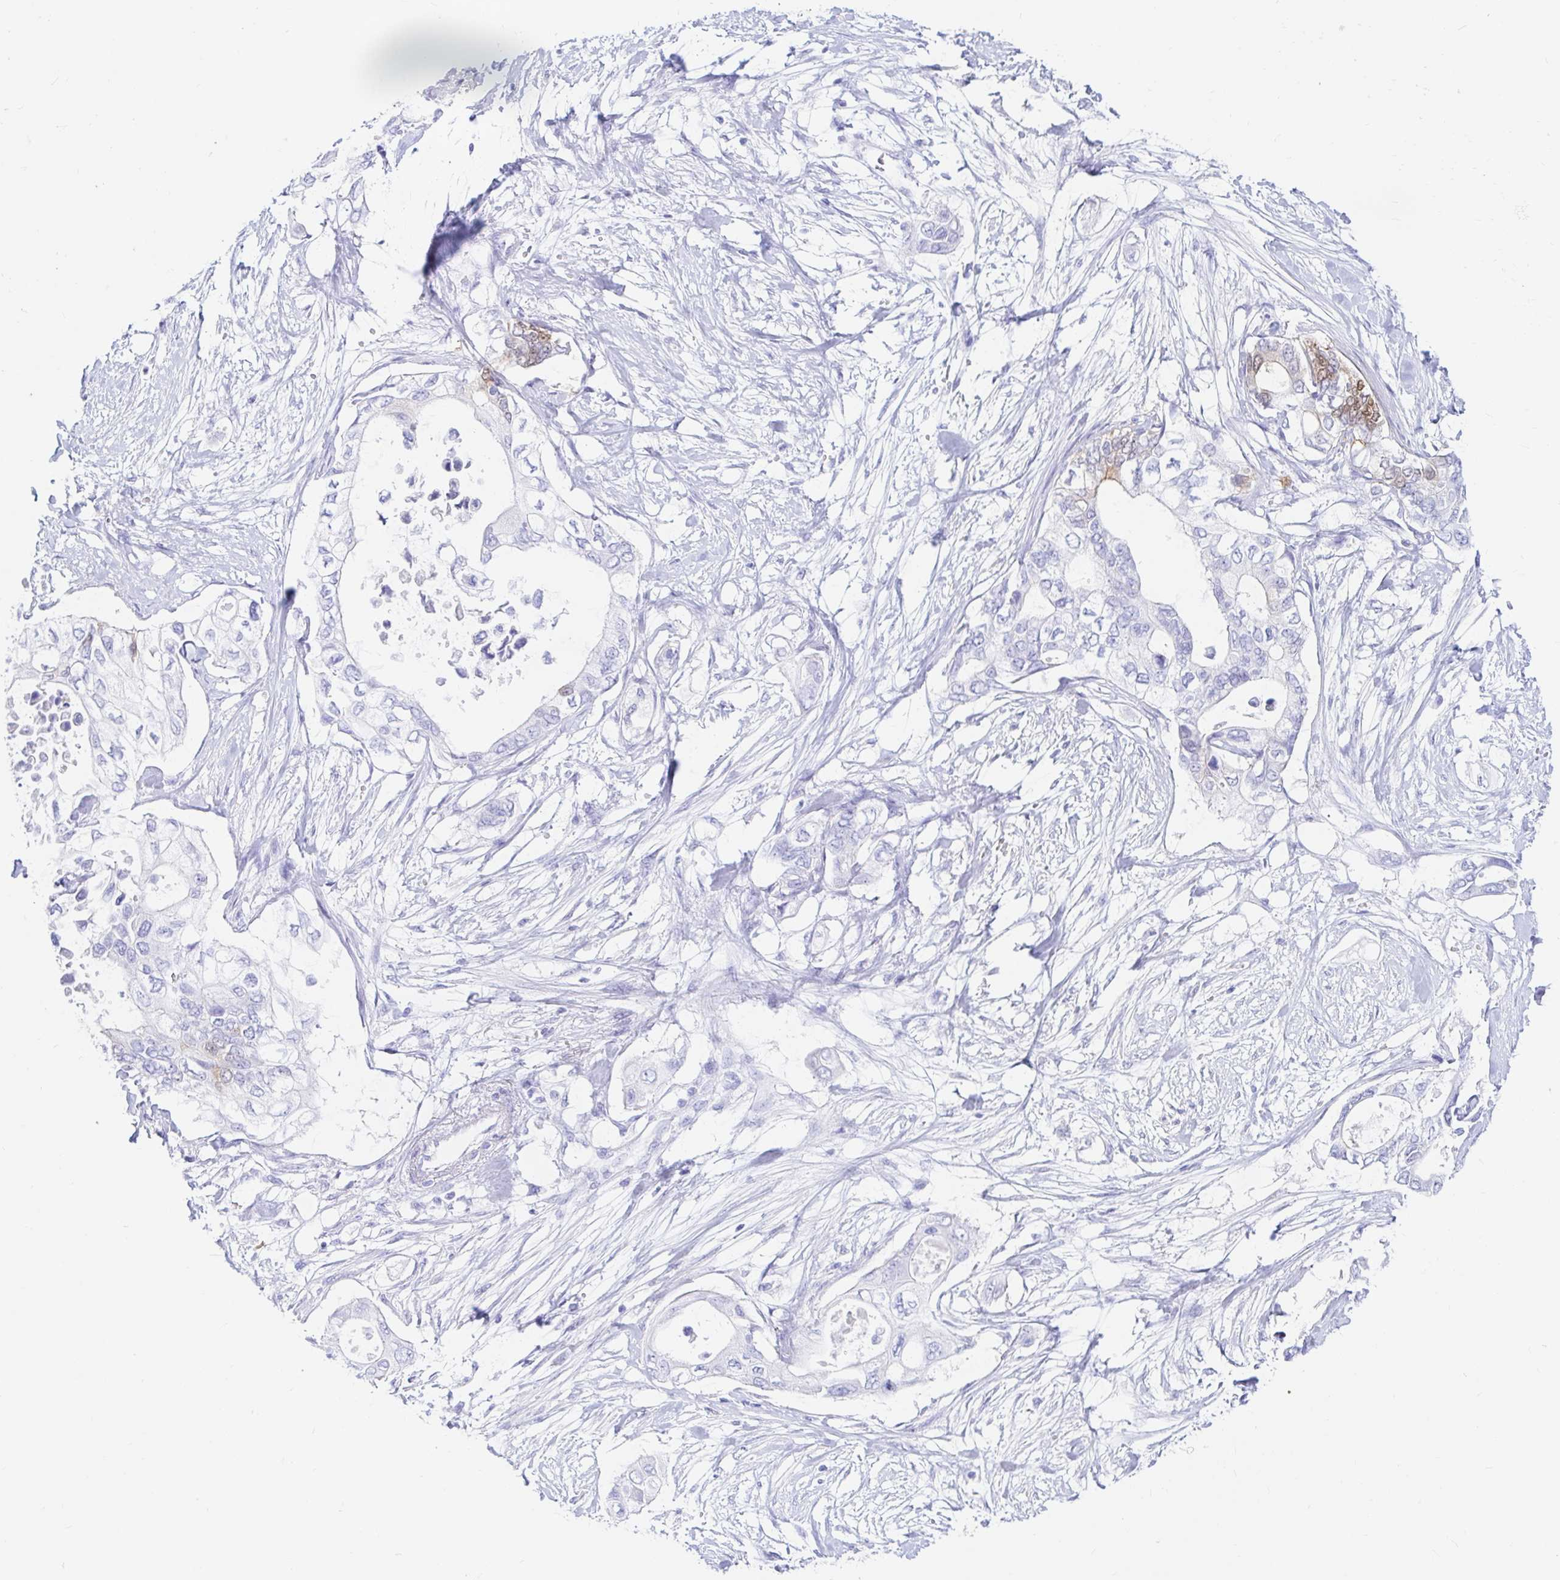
{"staining": {"intensity": "weak", "quantity": "<25%", "location": "cytoplasmic/membranous,nuclear"}, "tissue": "pancreatic cancer", "cell_type": "Tumor cells", "image_type": "cancer", "snomed": [{"axis": "morphology", "description": "Adenocarcinoma, NOS"}, {"axis": "topography", "description": "Pancreas"}], "caption": "Tumor cells are negative for brown protein staining in pancreatic cancer (adenocarcinoma).", "gene": "PPP1R1B", "patient": {"sex": "female", "age": 63}}